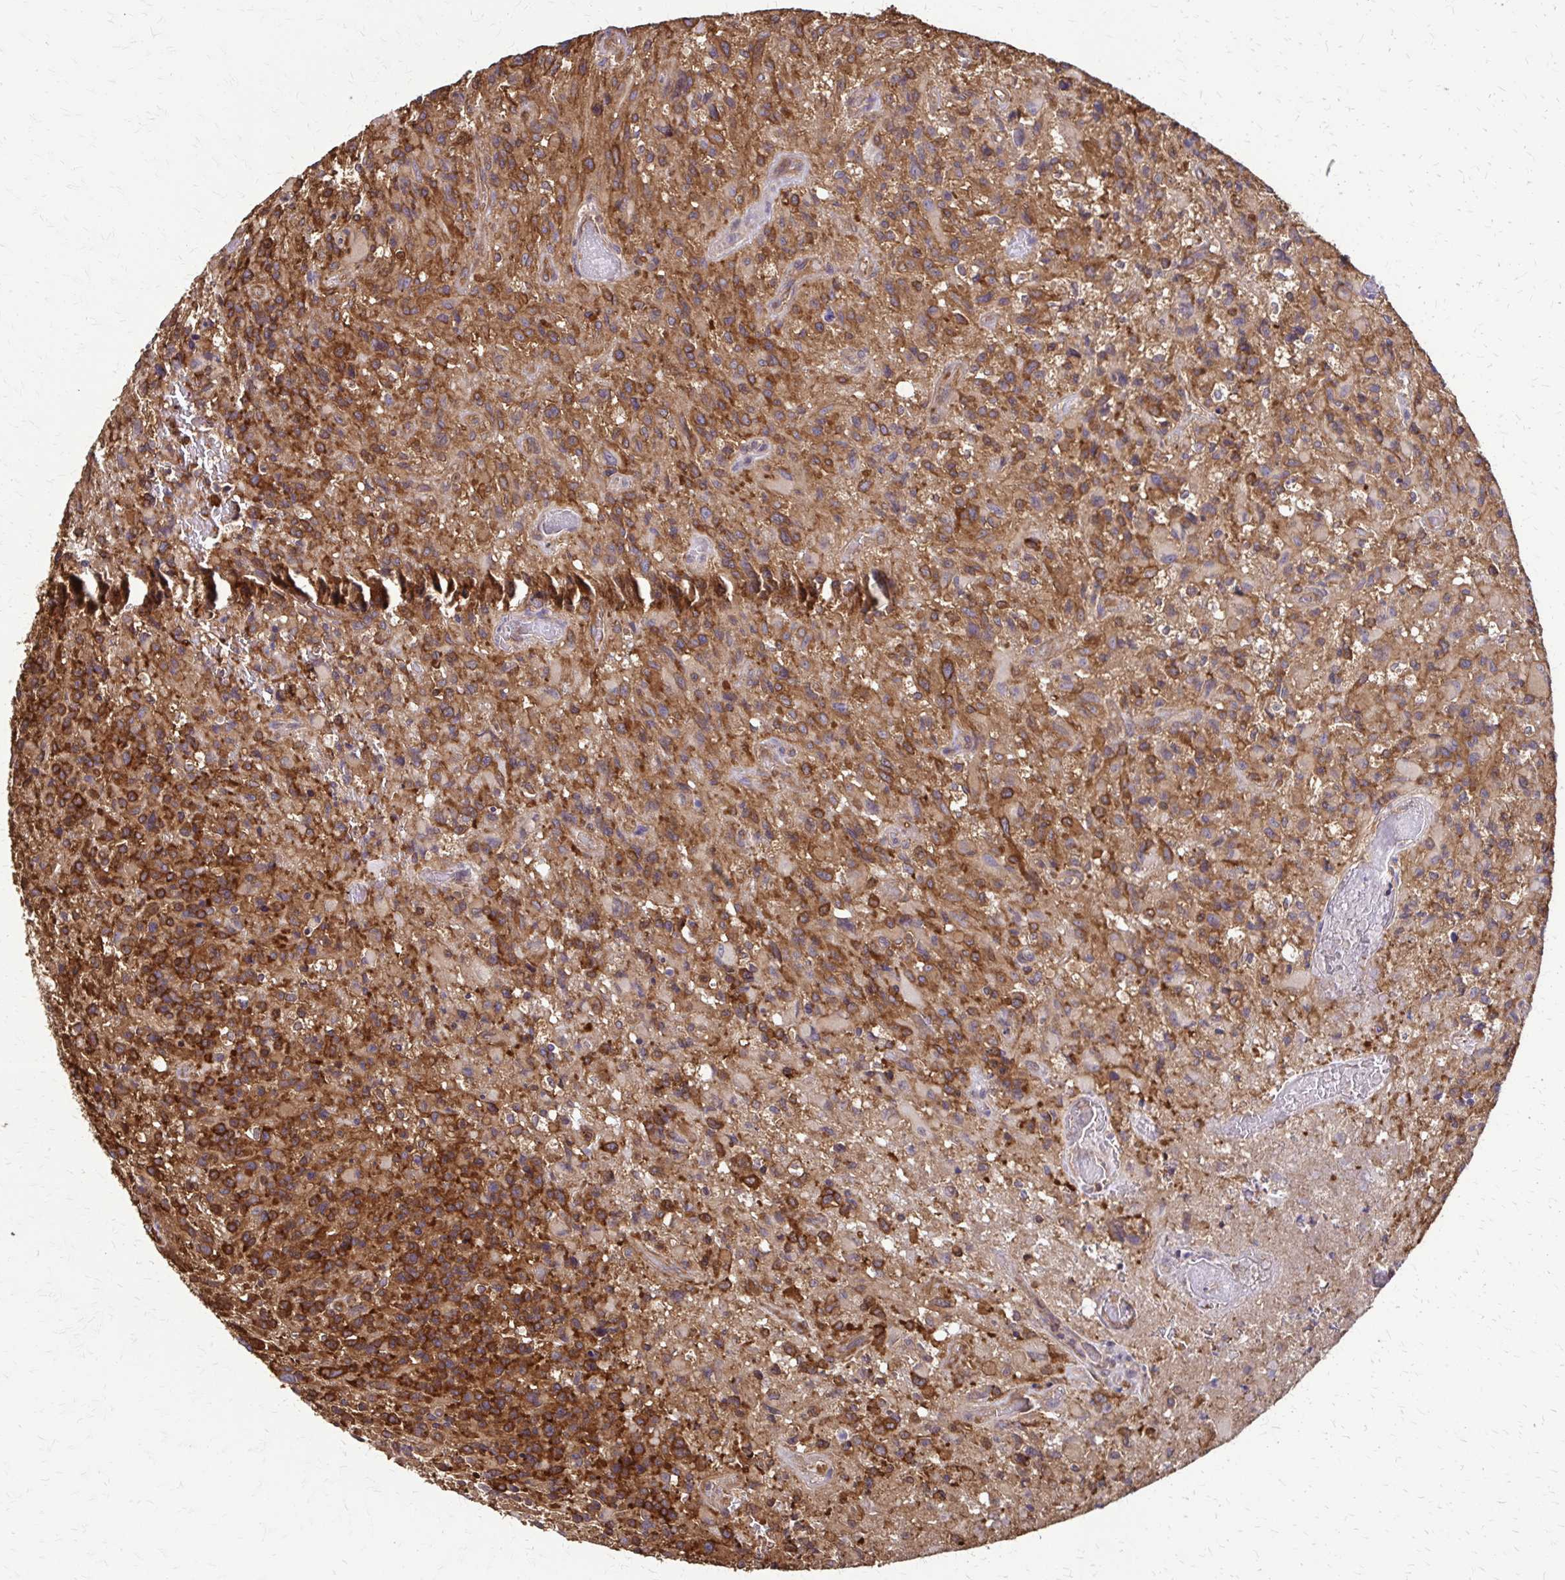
{"staining": {"intensity": "moderate", "quantity": ">75%", "location": "cytoplasmic/membranous"}, "tissue": "glioma", "cell_type": "Tumor cells", "image_type": "cancer", "snomed": [{"axis": "morphology", "description": "Glioma, malignant, High grade"}, {"axis": "topography", "description": "Brain"}], "caption": "Tumor cells demonstrate medium levels of moderate cytoplasmic/membranous expression in about >75% of cells in human glioma.", "gene": "EEF2", "patient": {"sex": "male", "age": 63}}